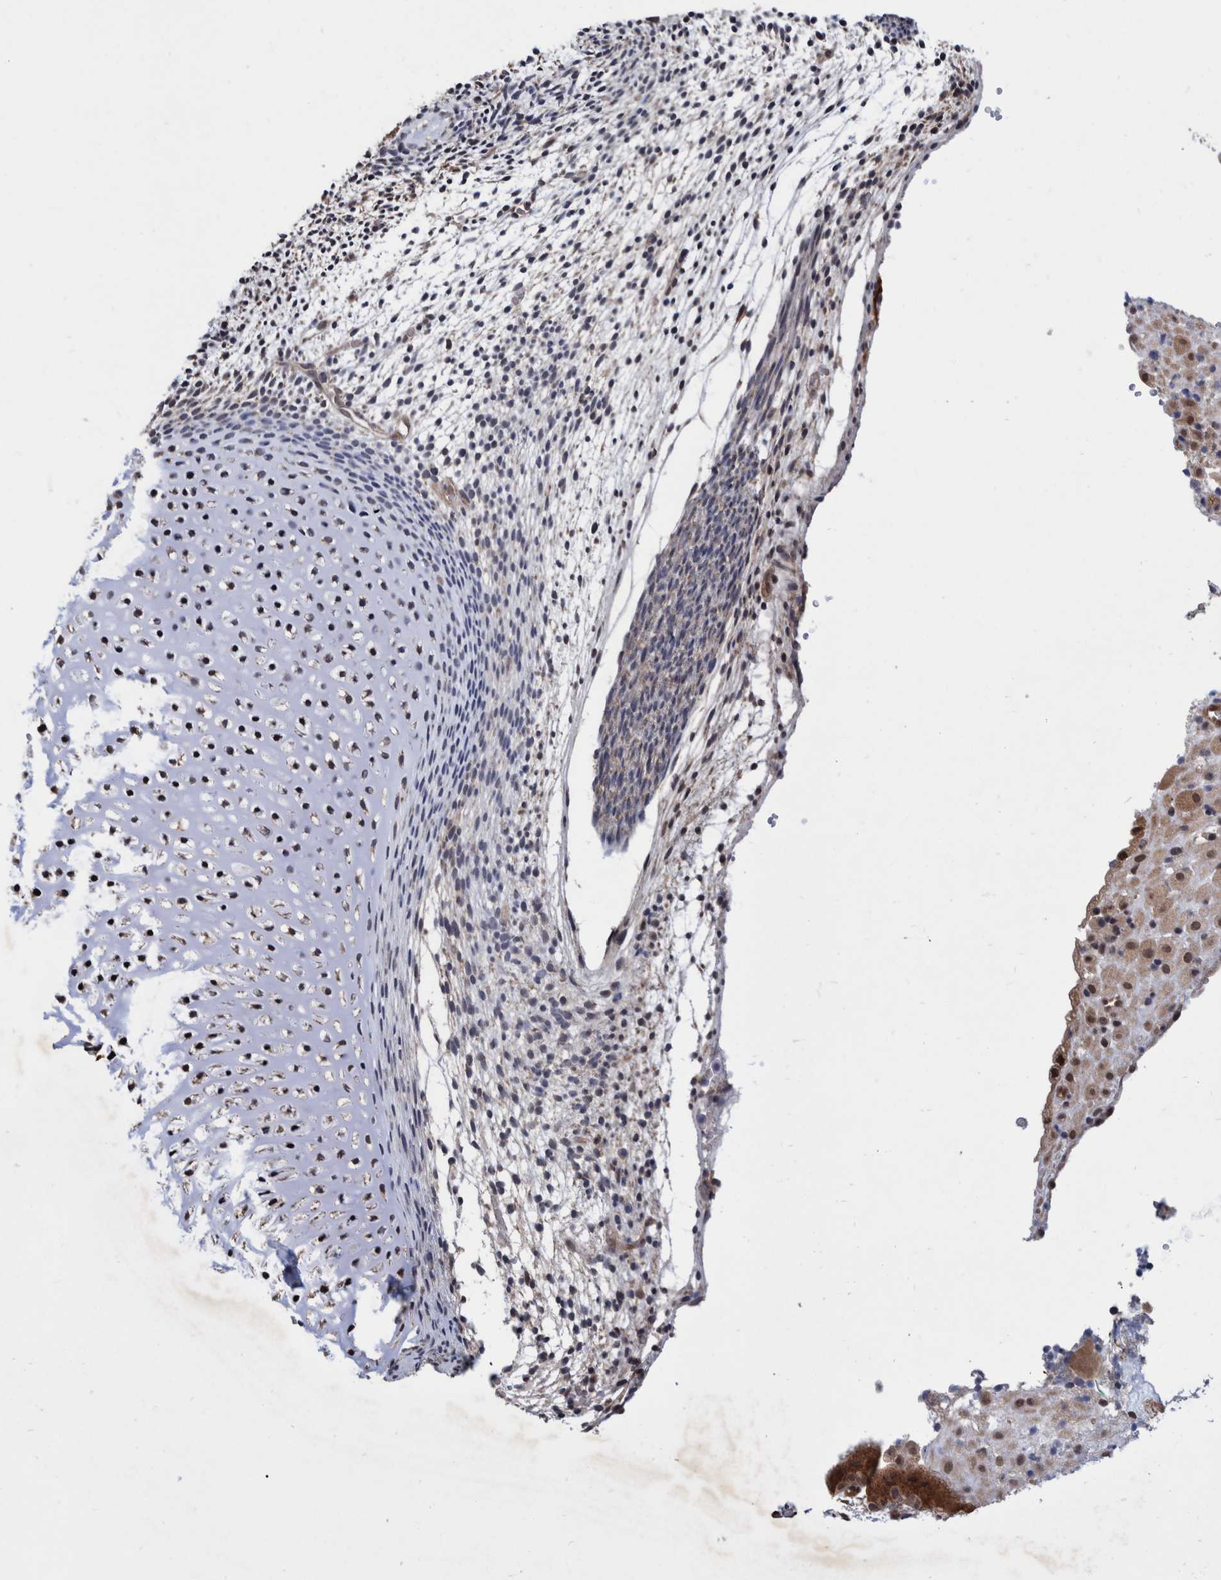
{"staining": {"intensity": "weak", "quantity": ">75%", "location": "cytoplasmic/membranous,nuclear"}, "tissue": "placenta", "cell_type": "Decidual cells", "image_type": "normal", "snomed": [{"axis": "morphology", "description": "Normal tissue, NOS"}, {"axis": "topography", "description": "Placenta"}], "caption": "IHC staining of unremarkable placenta, which exhibits low levels of weak cytoplasmic/membranous,nuclear positivity in approximately >75% of decidual cells indicating weak cytoplasmic/membranous,nuclear protein positivity. The staining was performed using DAB (3,3'-diaminobenzidine) (brown) for protein detection and nuclei were counterstained in hematoxylin (blue).", "gene": "PLPBP", "patient": {"sex": "female", "age": 18}}